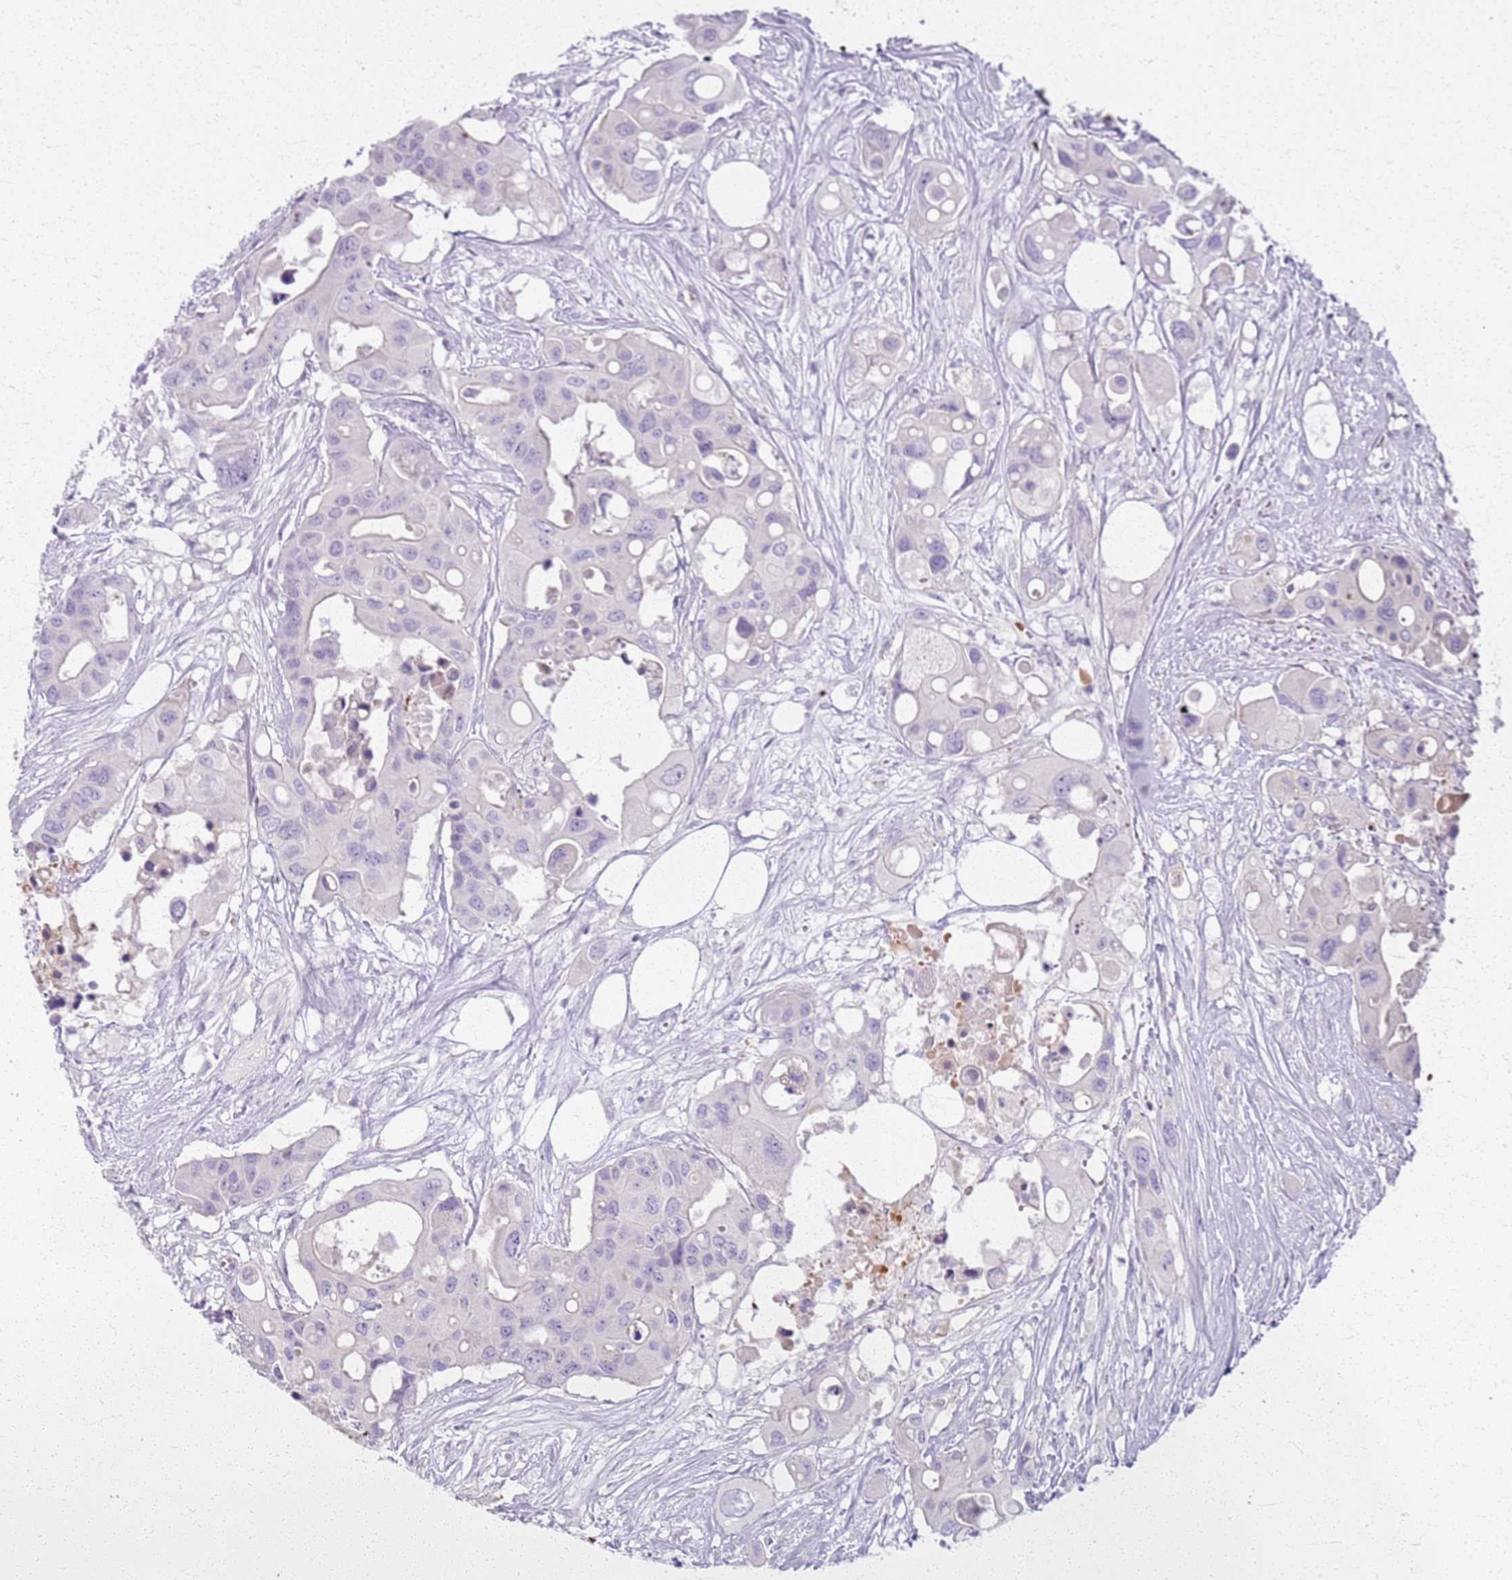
{"staining": {"intensity": "negative", "quantity": "none", "location": "none"}, "tissue": "colorectal cancer", "cell_type": "Tumor cells", "image_type": "cancer", "snomed": [{"axis": "morphology", "description": "Adenocarcinoma, NOS"}, {"axis": "topography", "description": "Colon"}], "caption": "This is an immunohistochemistry (IHC) image of human colorectal adenocarcinoma. There is no staining in tumor cells.", "gene": "CSRP3", "patient": {"sex": "male", "age": 77}}